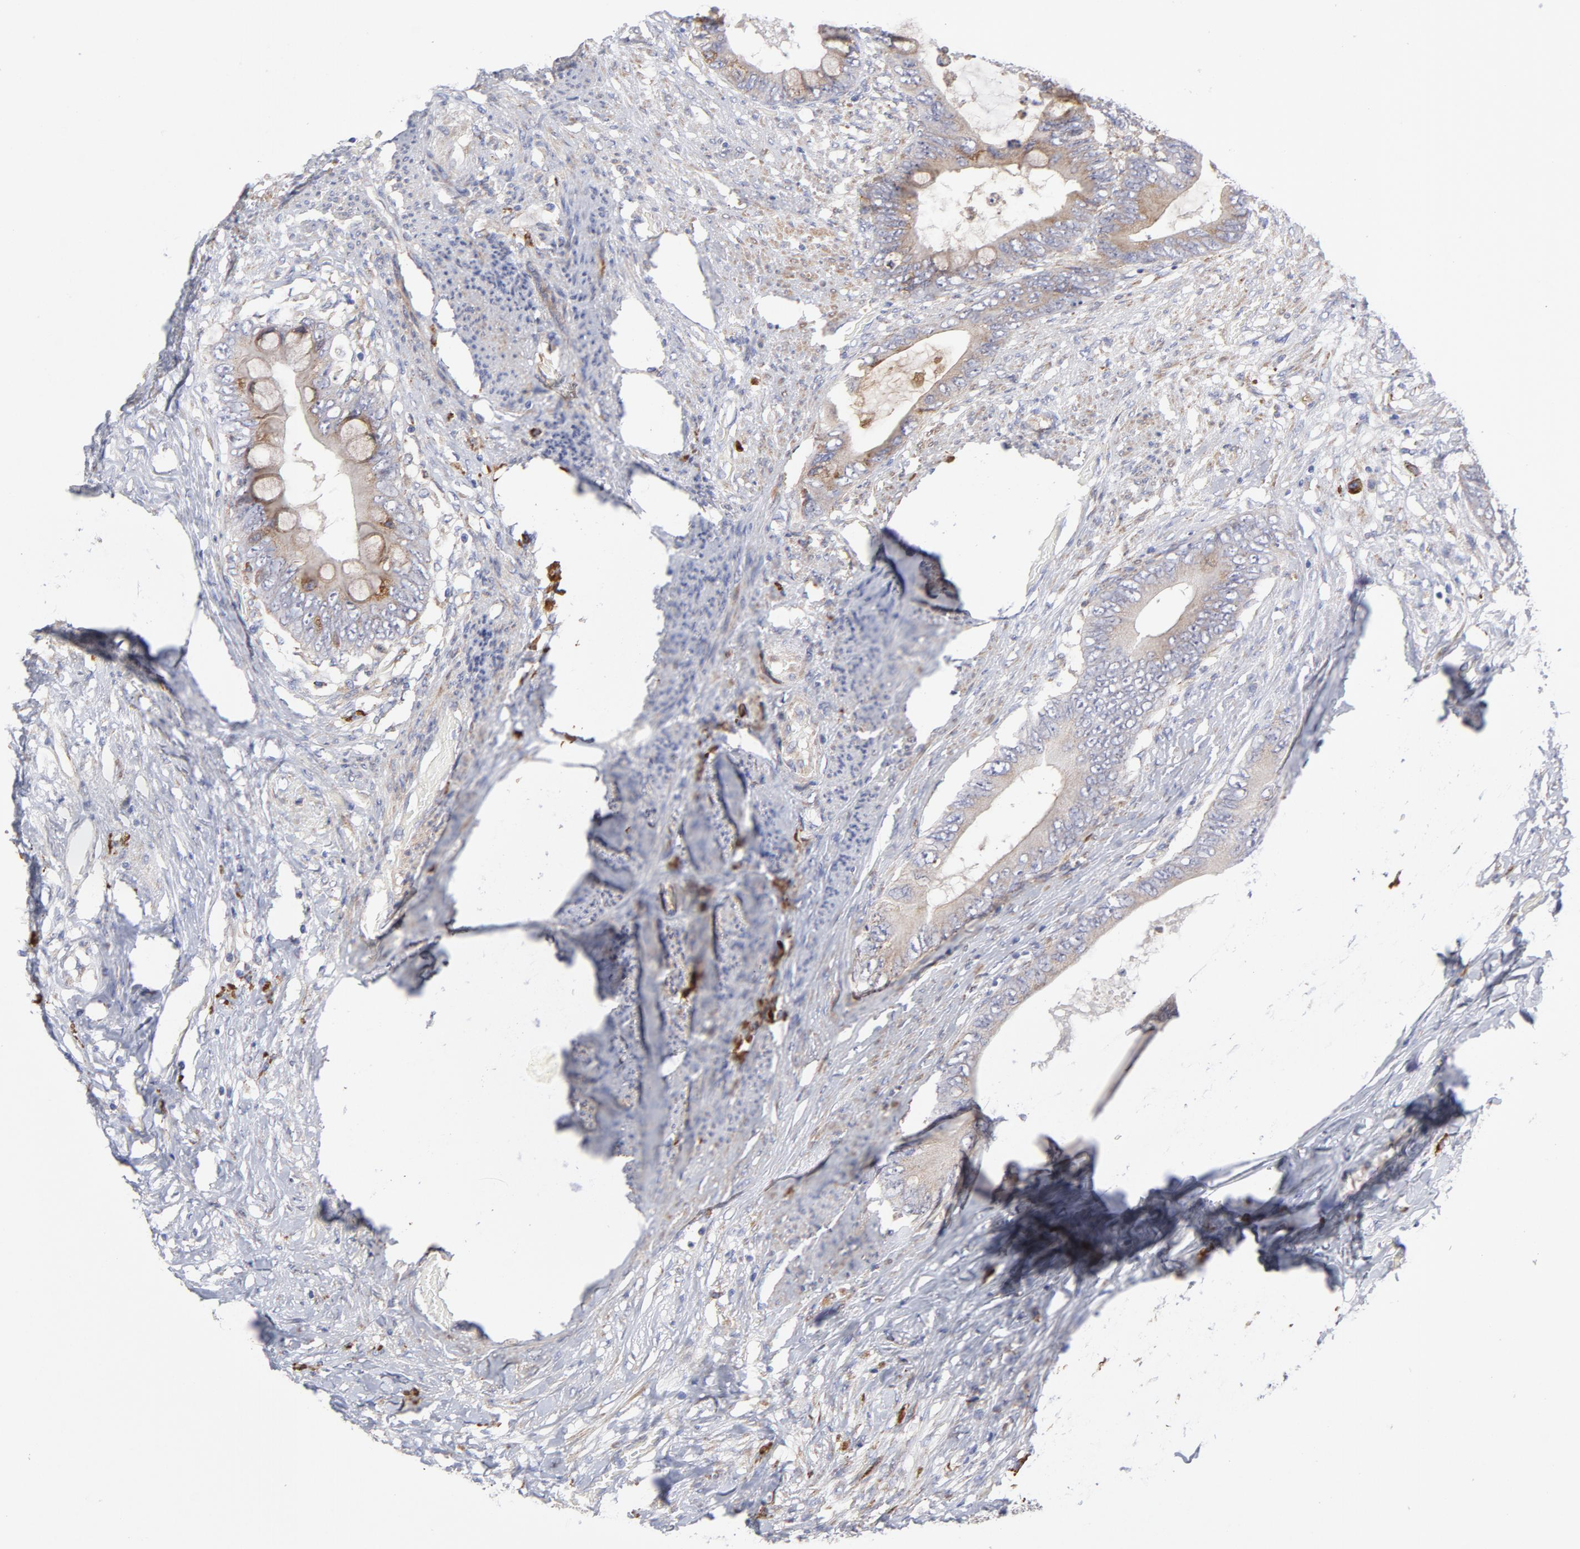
{"staining": {"intensity": "weak", "quantity": ">75%", "location": "cytoplasmic/membranous"}, "tissue": "colorectal cancer", "cell_type": "Tumor cells", "image_type": "cancer", "snomed": [{"axis": "morphology", "description": "Normal tissue, NOS"}, {"axis": "morphology", "description": "Adenocarcinoma, NOS"}, {"axis": "topography", "description": "Rectum"}, {"axis": "topography", "description": "Peripheral nerve tissue"}], "caption": "Protein analysis of adenocarcinoma (colorectal) tissue demonstrates weak cytoplasmic/membranous expression in about >75% of tumor cells.", "gene": "RAPGEF3", "patient": {"sex": "female", "age": 77}}